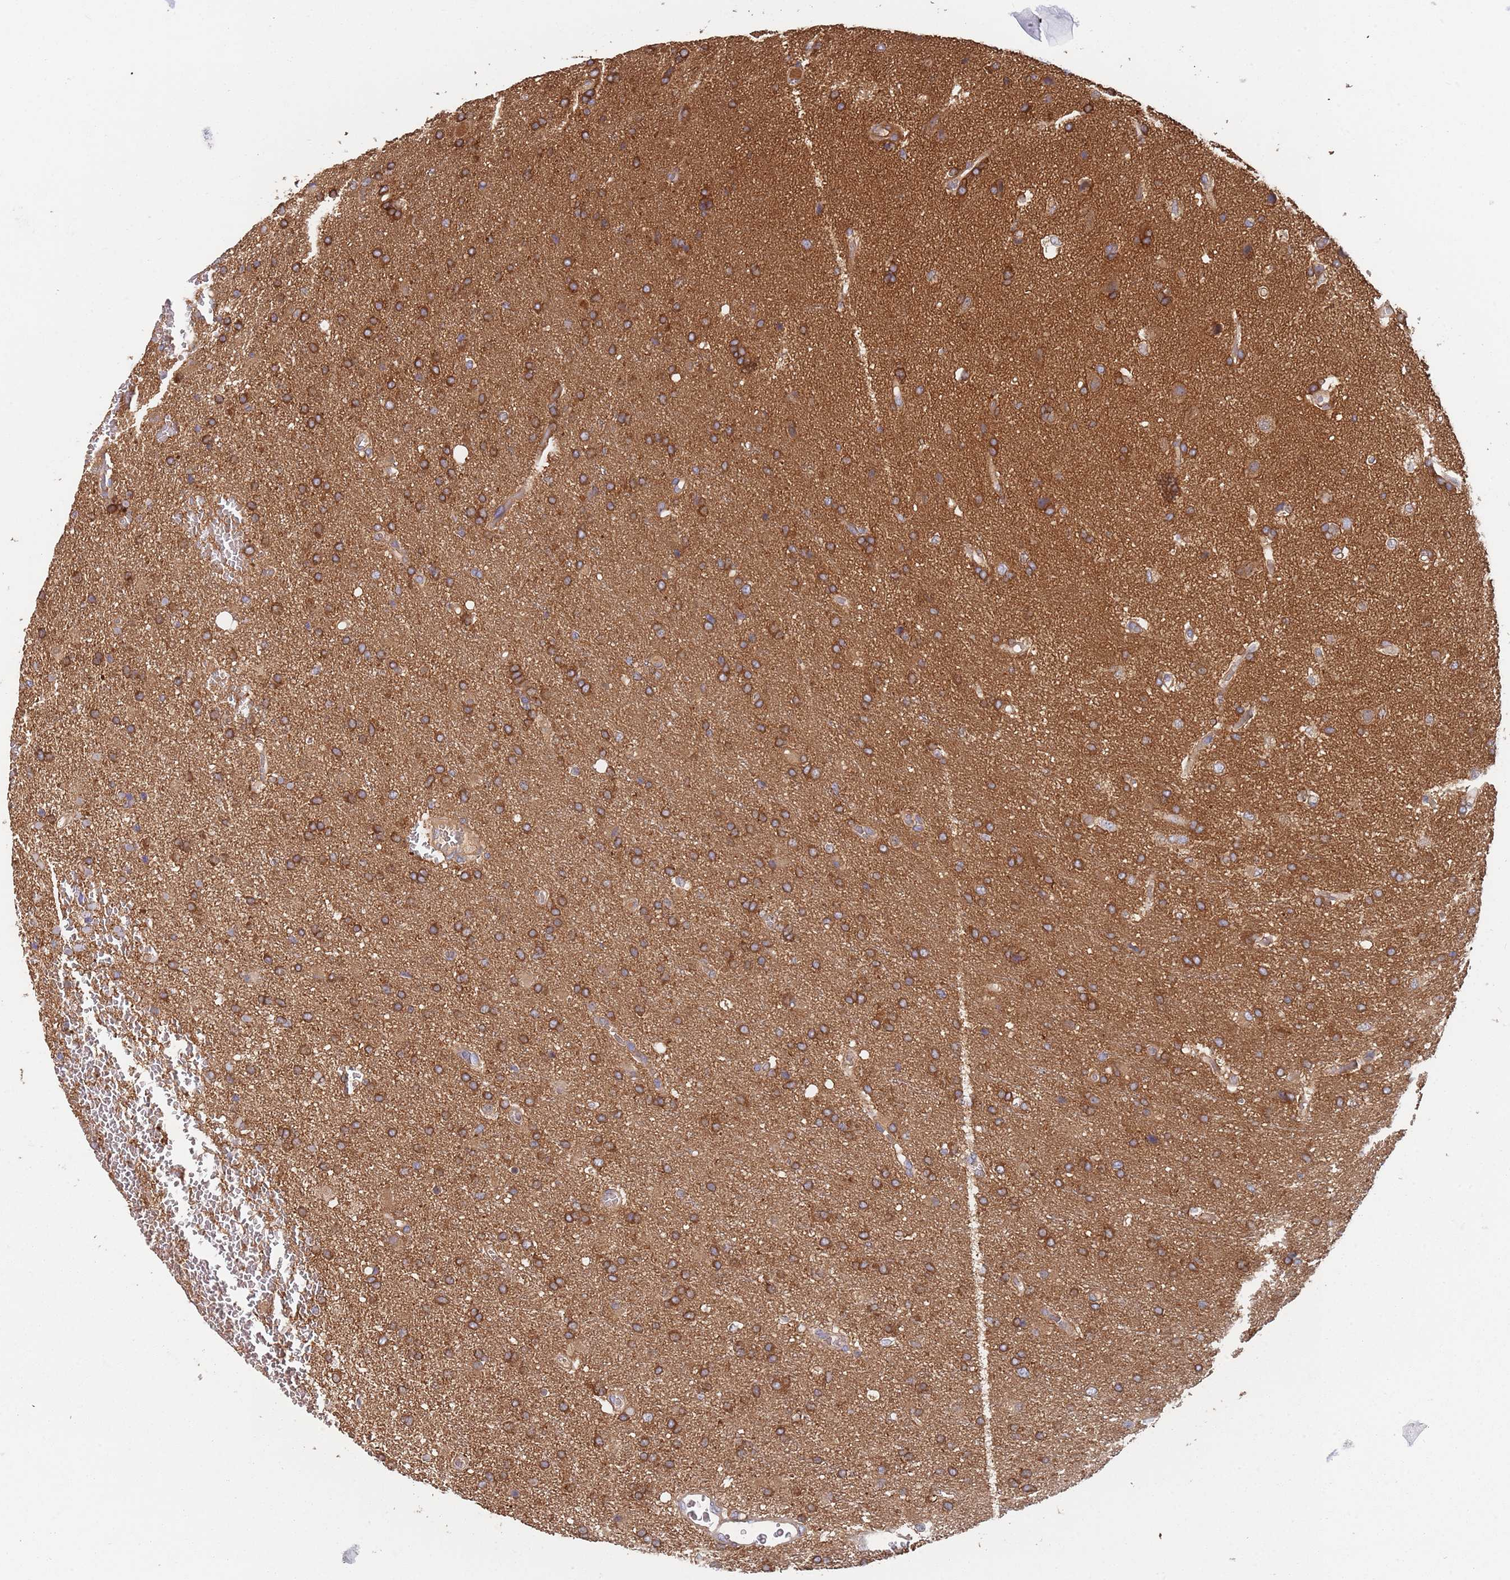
{"staining": {"intensity": "moderate", "quantity": ">75%", "location": "cytoplasmic/membranous"}, "tissue": "glioma", "cell_type": "Tumor cells", "image_type": "cancer", "snomed": [{"axis": "morphology", "description": "Glioma, malignant, High grade"}, {"axis": "topography", "description": "Brain"}], "caption": "A brown stain shows moderate cytoplasmic/membranous staining of a protein in human malignant glioma (high-grade) tumor cells.", "gene": "GDI2", "patient": {"sex": "female", "age": 74}}